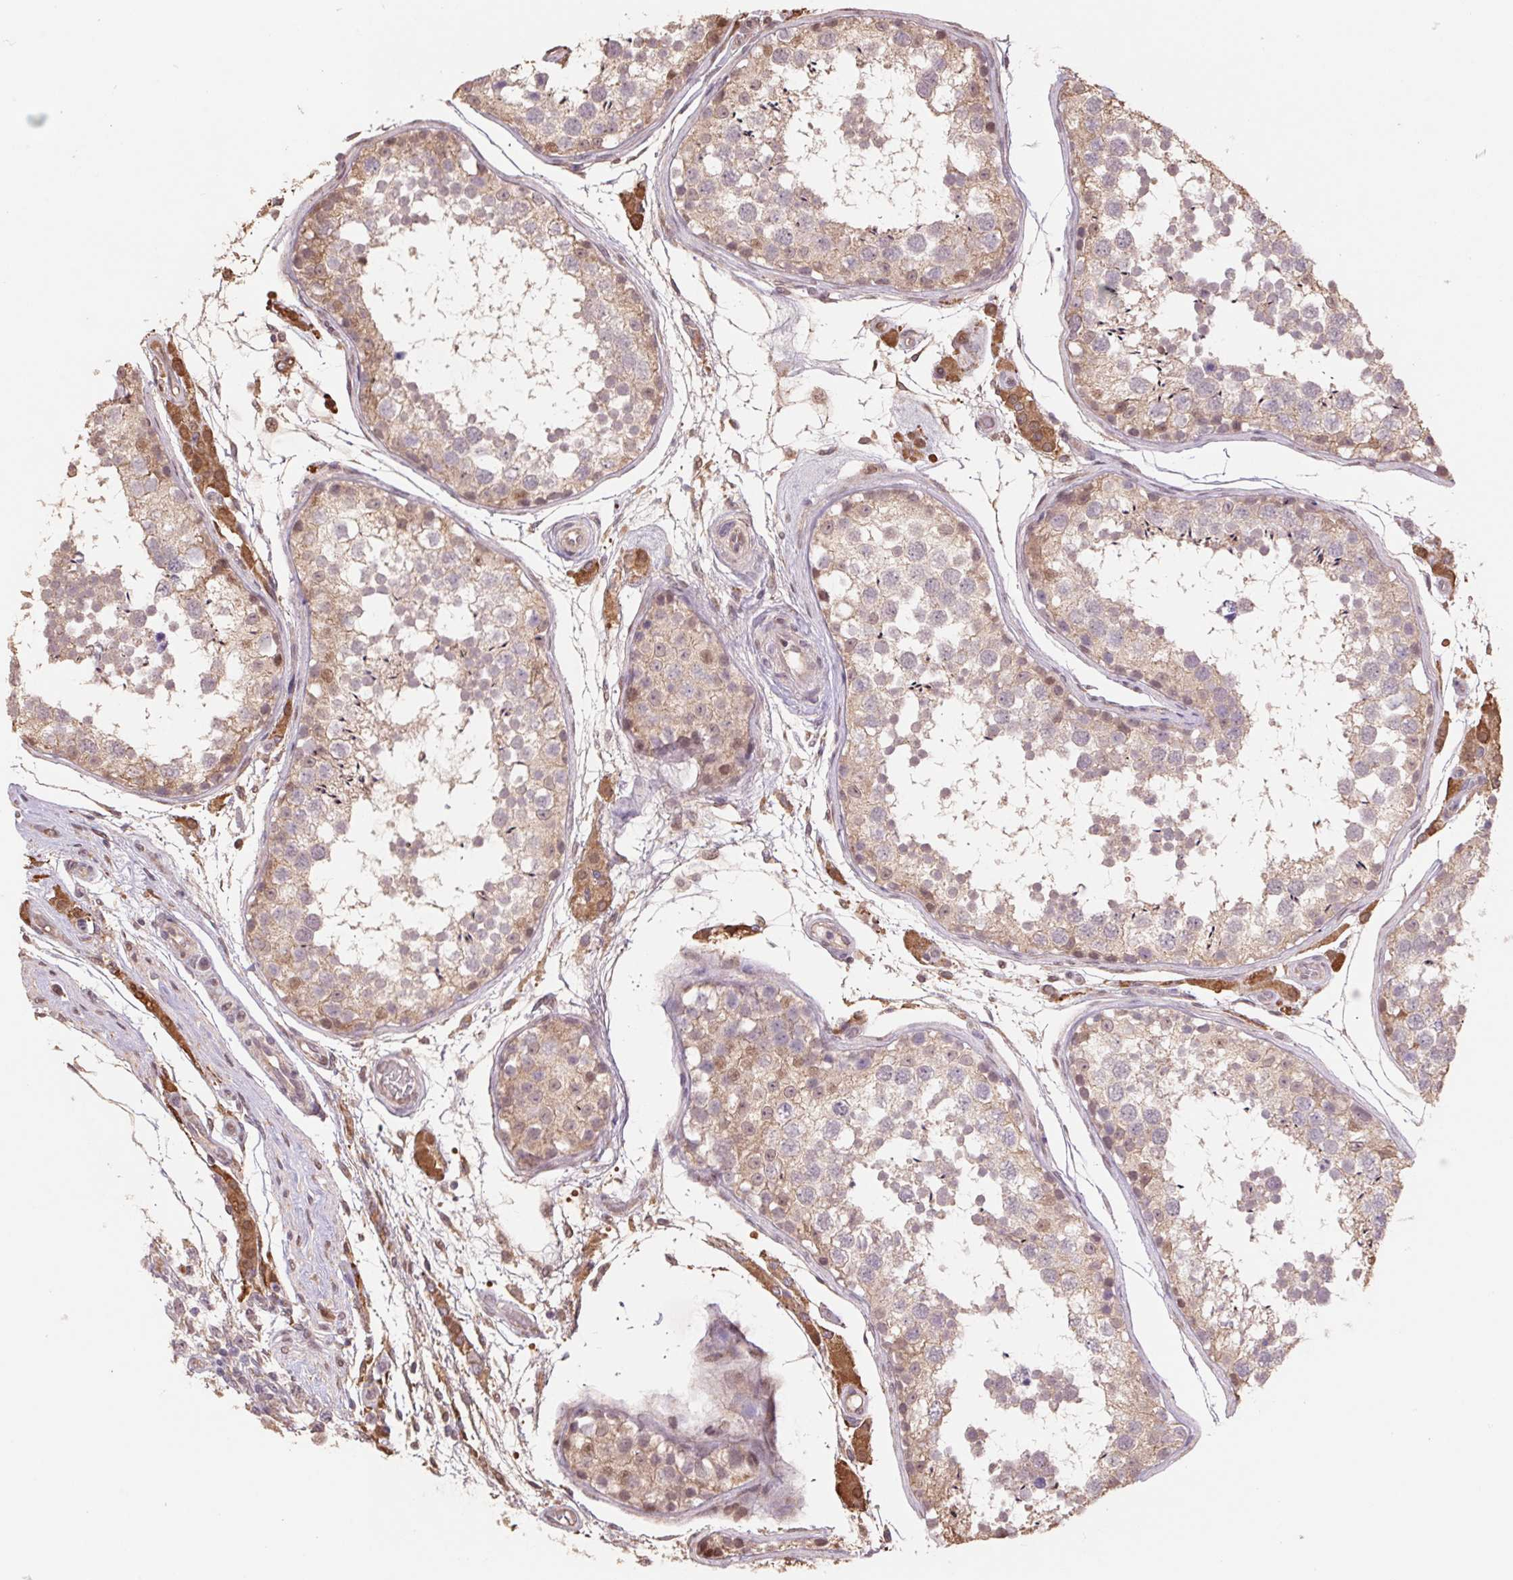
{"staining": {"intensity": "weak", "quantity": ">75%", "location": "cytoplasmic/membranous,nuclear"}, "tissue": "testis", "cell_type": "Cells in seminiferous ducts", "image_type": "normal", "snomed": [{"axis": "morphology", "description": "Normal tissue, NOS"}, {"axis": "morphology", "description": "Seminoma, NOS"}, {"axis": "topography", "description": "Testis"}], "caption": "Brown immunohistochemical staining in normal human testis demonstrates weak cytoplasmic/membranous,nuclear staining in about >75% of cells in seminiferous ducts. Nuclei are stained in blue.", "gene": "CUTA", "patient": {"sex": "male", "age": 29}}